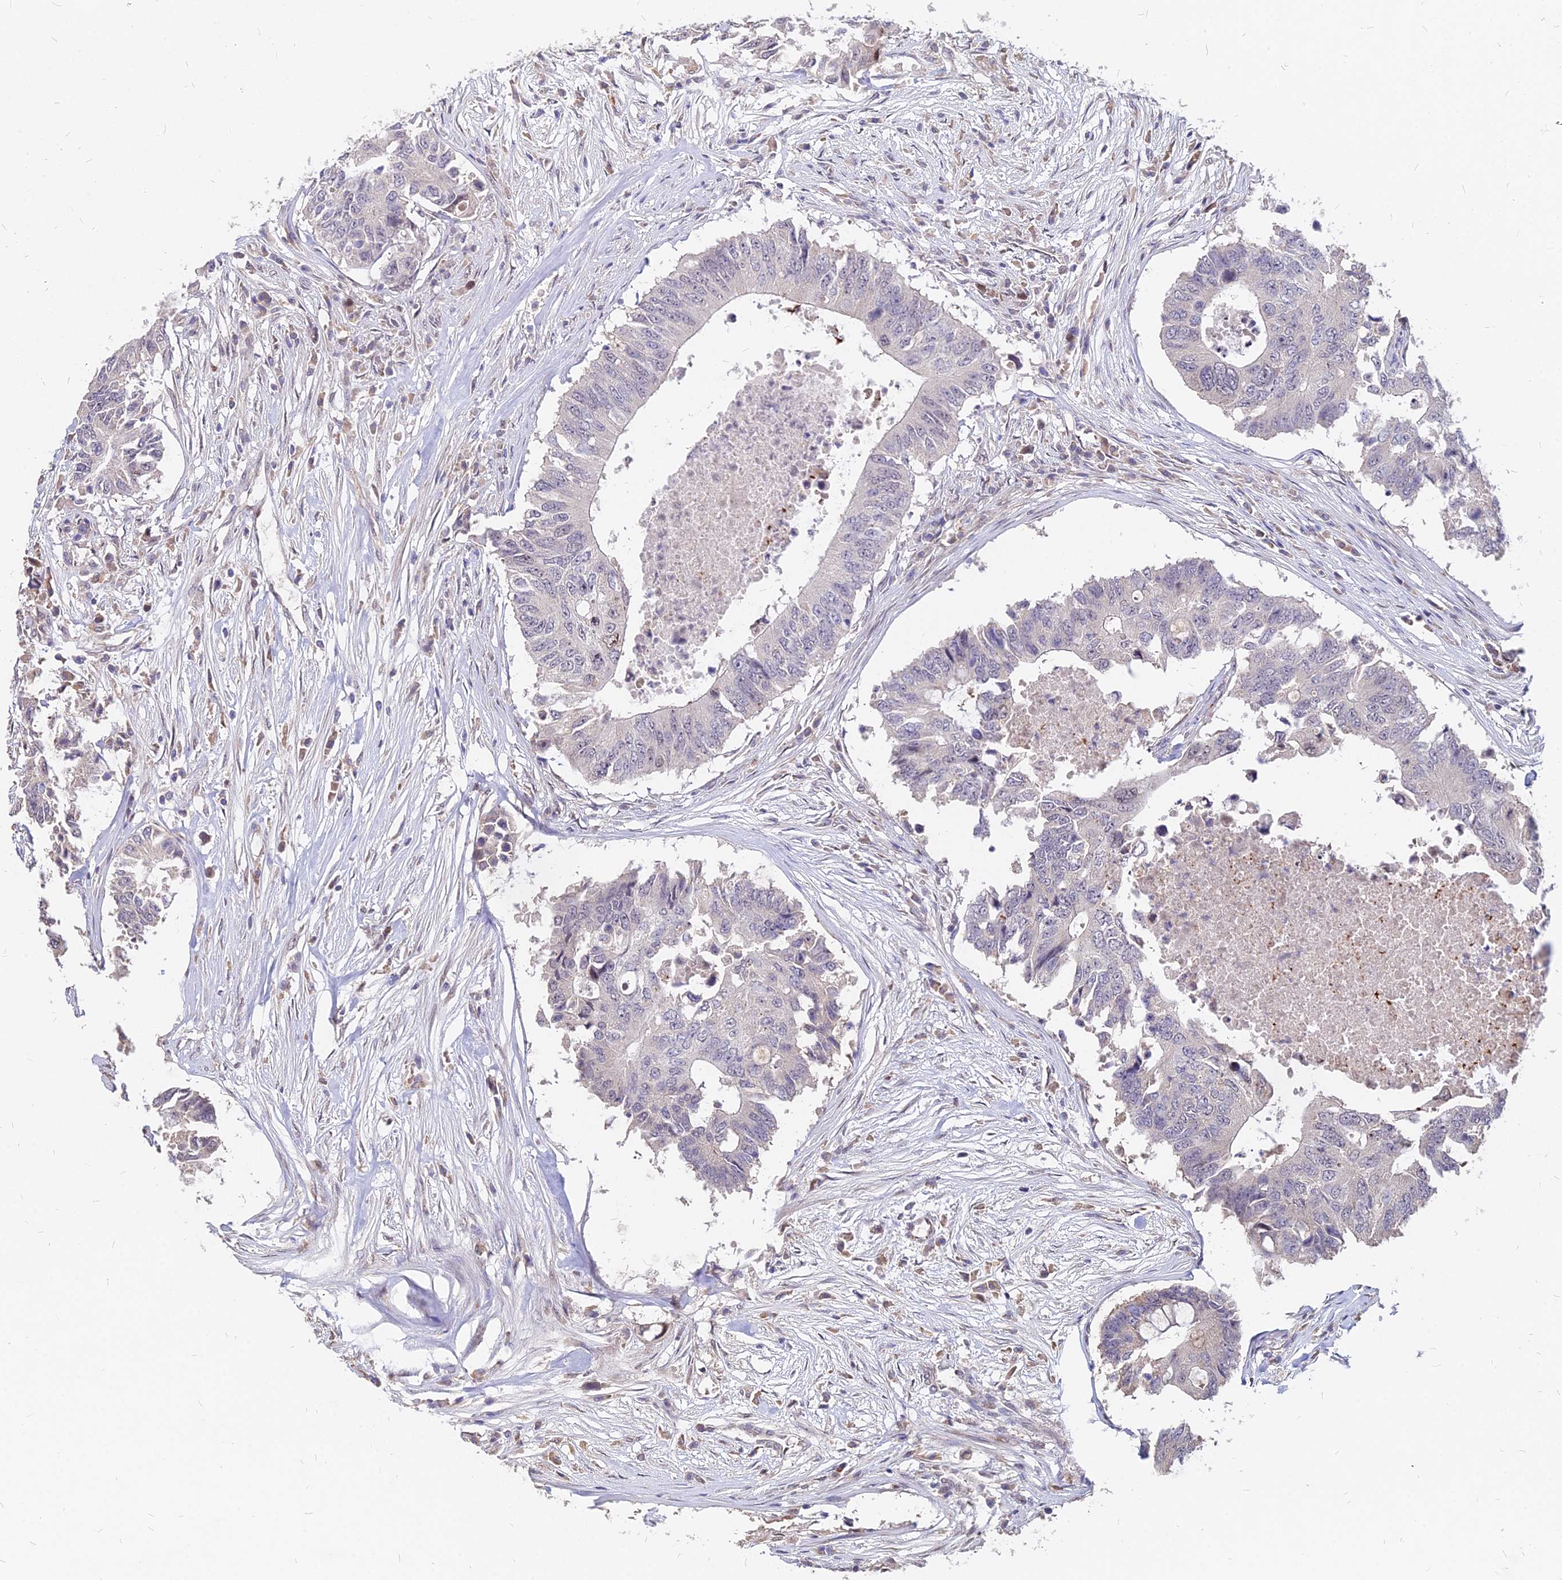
{"staining": {"intensity": "negative", "quantity": "none", "location": "none"}, "tissue": "colorectal cancer", "cell_type": "Tumor cells", "image_type": "cancer", "snomed": [{"axis": "morphology", "description": "Adenocarcinoma, NOS"}, {"axis": "topography", "description": "Colon"}], "caption": "Photomicrograph shows no protein expression in tumor cells of colorectal cancer (adenocarcinoma) tissue. (DAB immunohistochemistry, high magnification).", "gene": "C11orf68", "patient": {"sex": "male", "age": 71}}